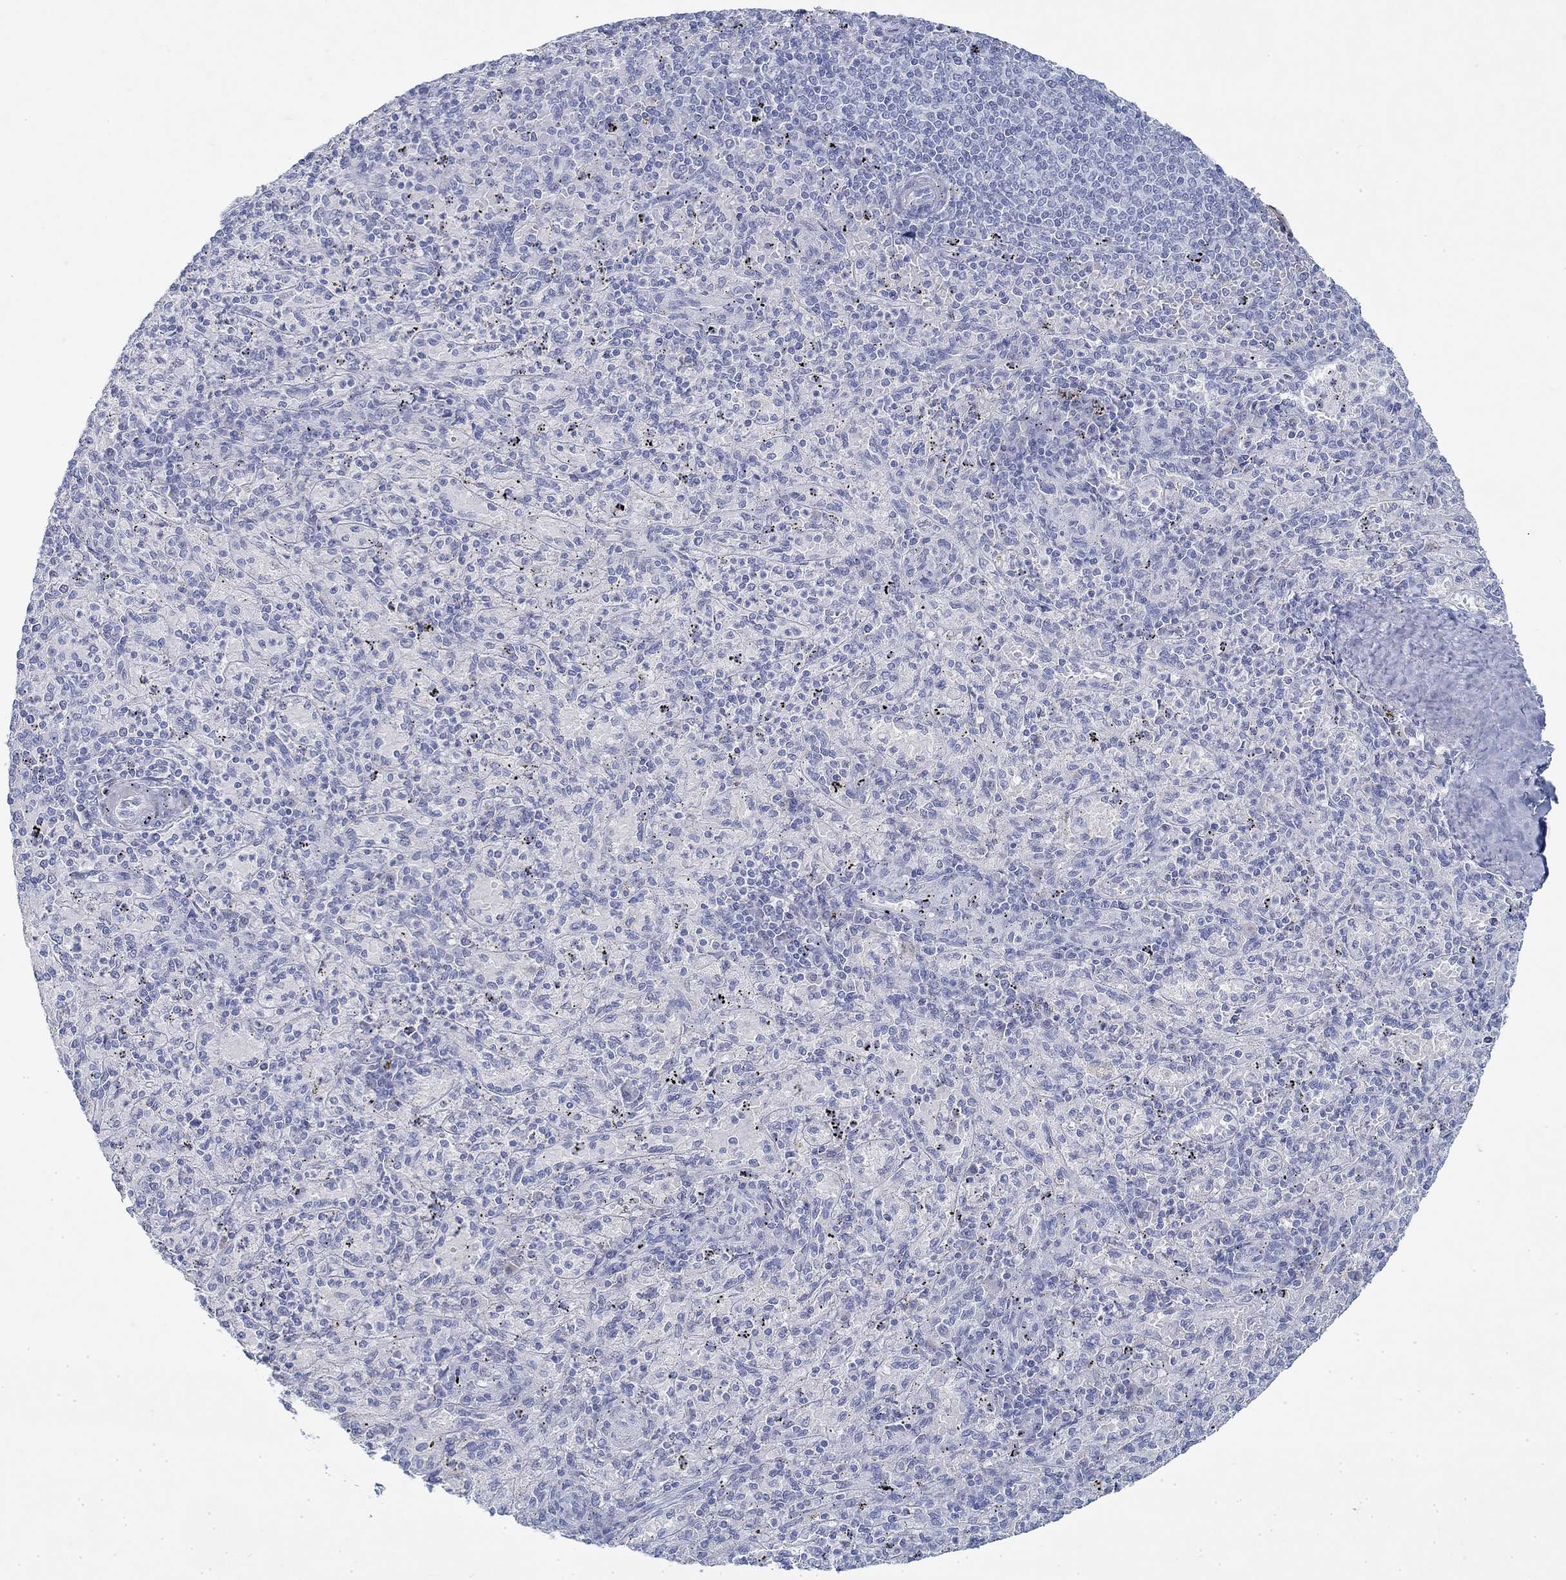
{"staining": {"intensity": "negative", "quantity": "none", "location": "none"}, "tissue": "spleen", "cell_type": "Cells in red pulp", "image_type": "normal", "snomed": [{"axis": "morphology", "description": "Normal tissue, NOS"}, {"axis": "topography", "description": "Spleen"}], "caption": "Immunohistochemical staining of benign human spleen reveals no significant expression in cells in red pulp.", "gene": "PAX9", "patient": {"sex": "male", "age": 60}}